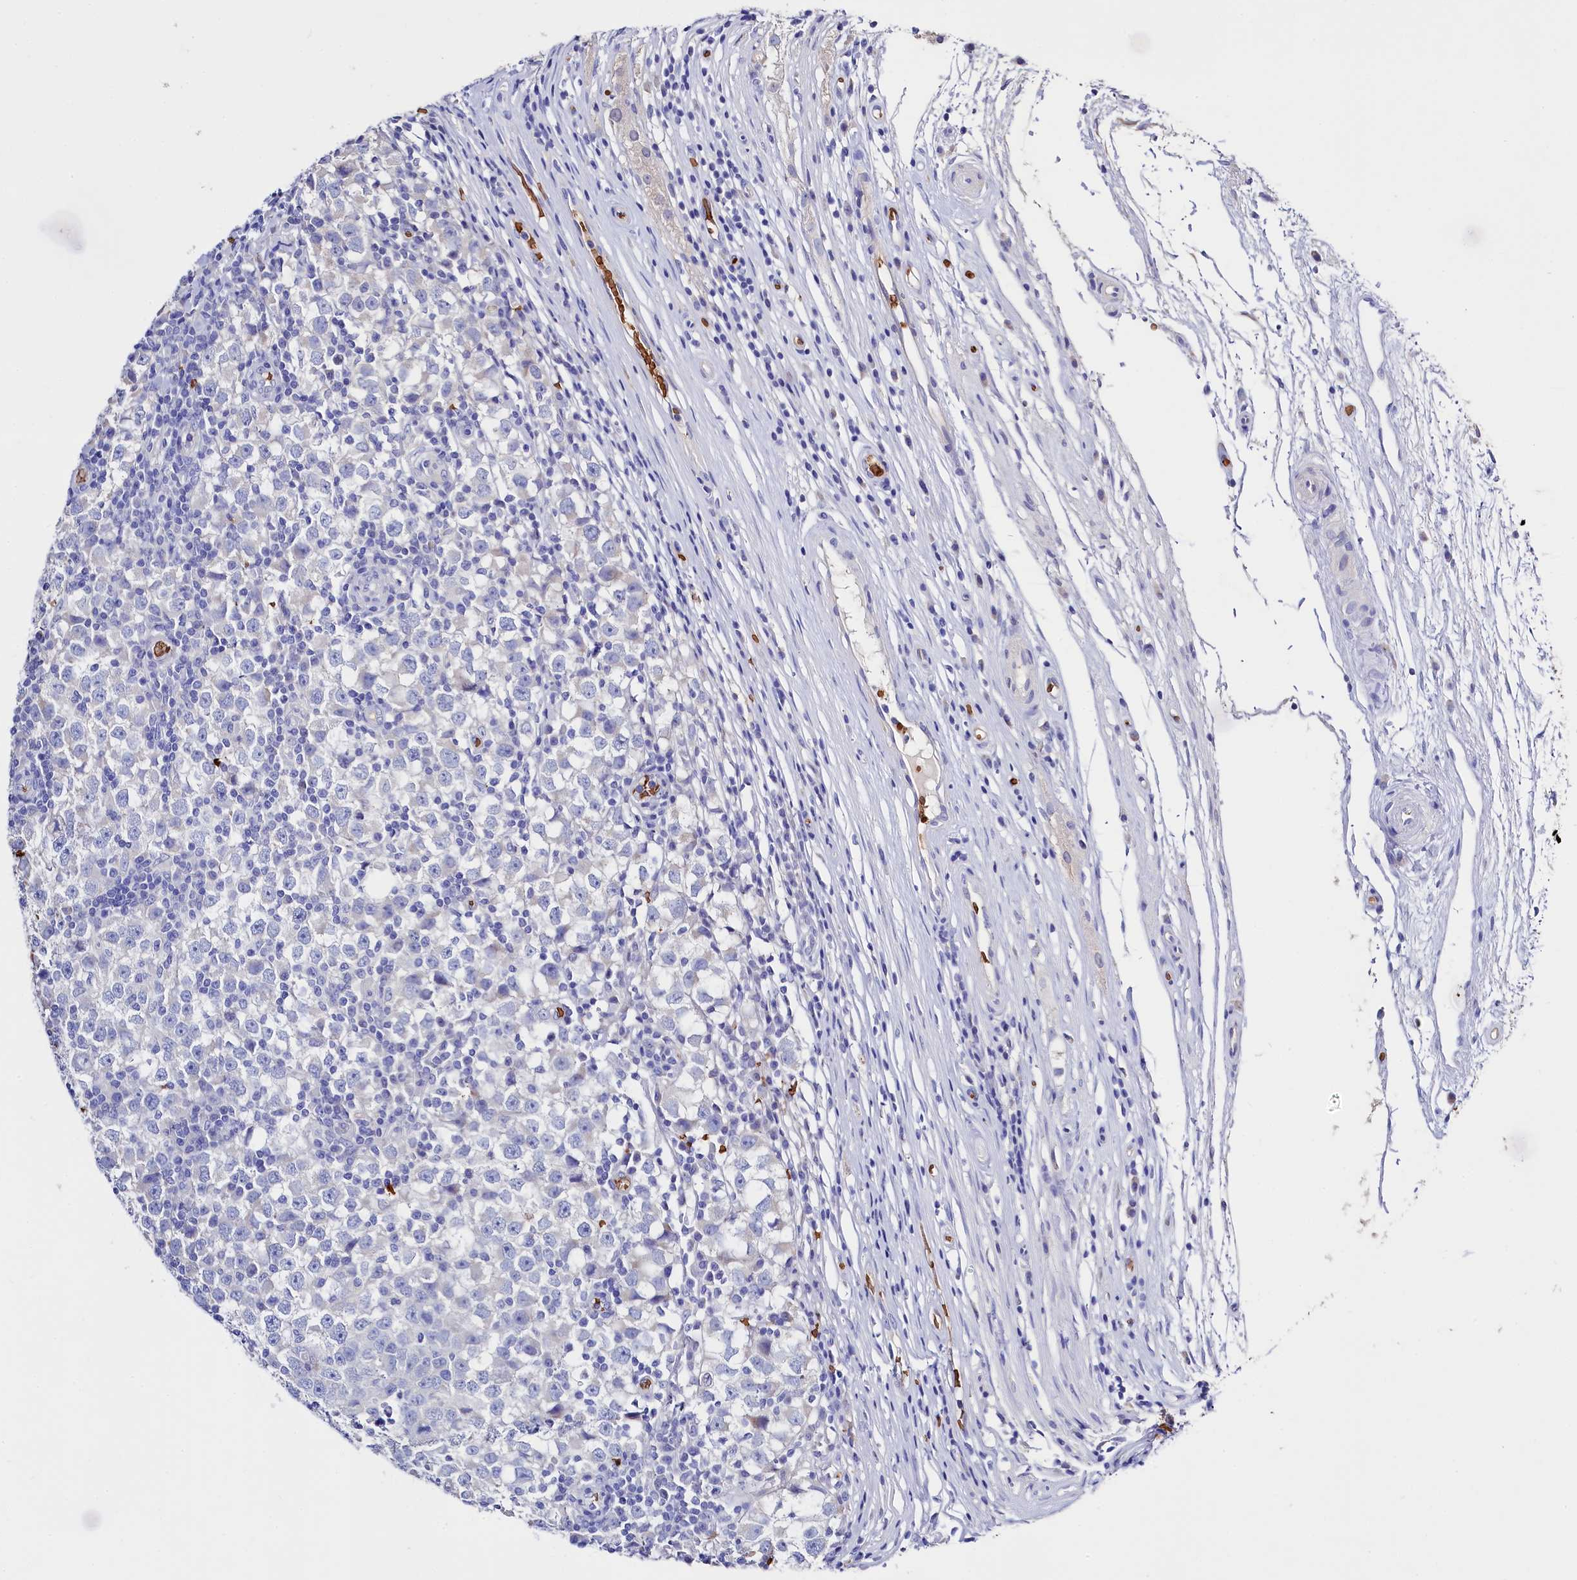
{"staining": {"intensity": "negative", "quantity": "none", "location": "none"}, "tissue": "testis cancer", "cell_type": "Tumor cells", "image_type": "cancer", "snomed": [{"axis": "morphology", "description": "Seminoma, NOS"}, {"axis": "topography", "description": "Testis"}], "caption": "Immunohistochemistry (IHC) micrograph of neoplastic tissue: testis cancer (seminoma) stained with DAB shows no significant protein expression in tumor cells.", "gene": "RPUSD3", "patient": {"sex": "male", "age": 65}}